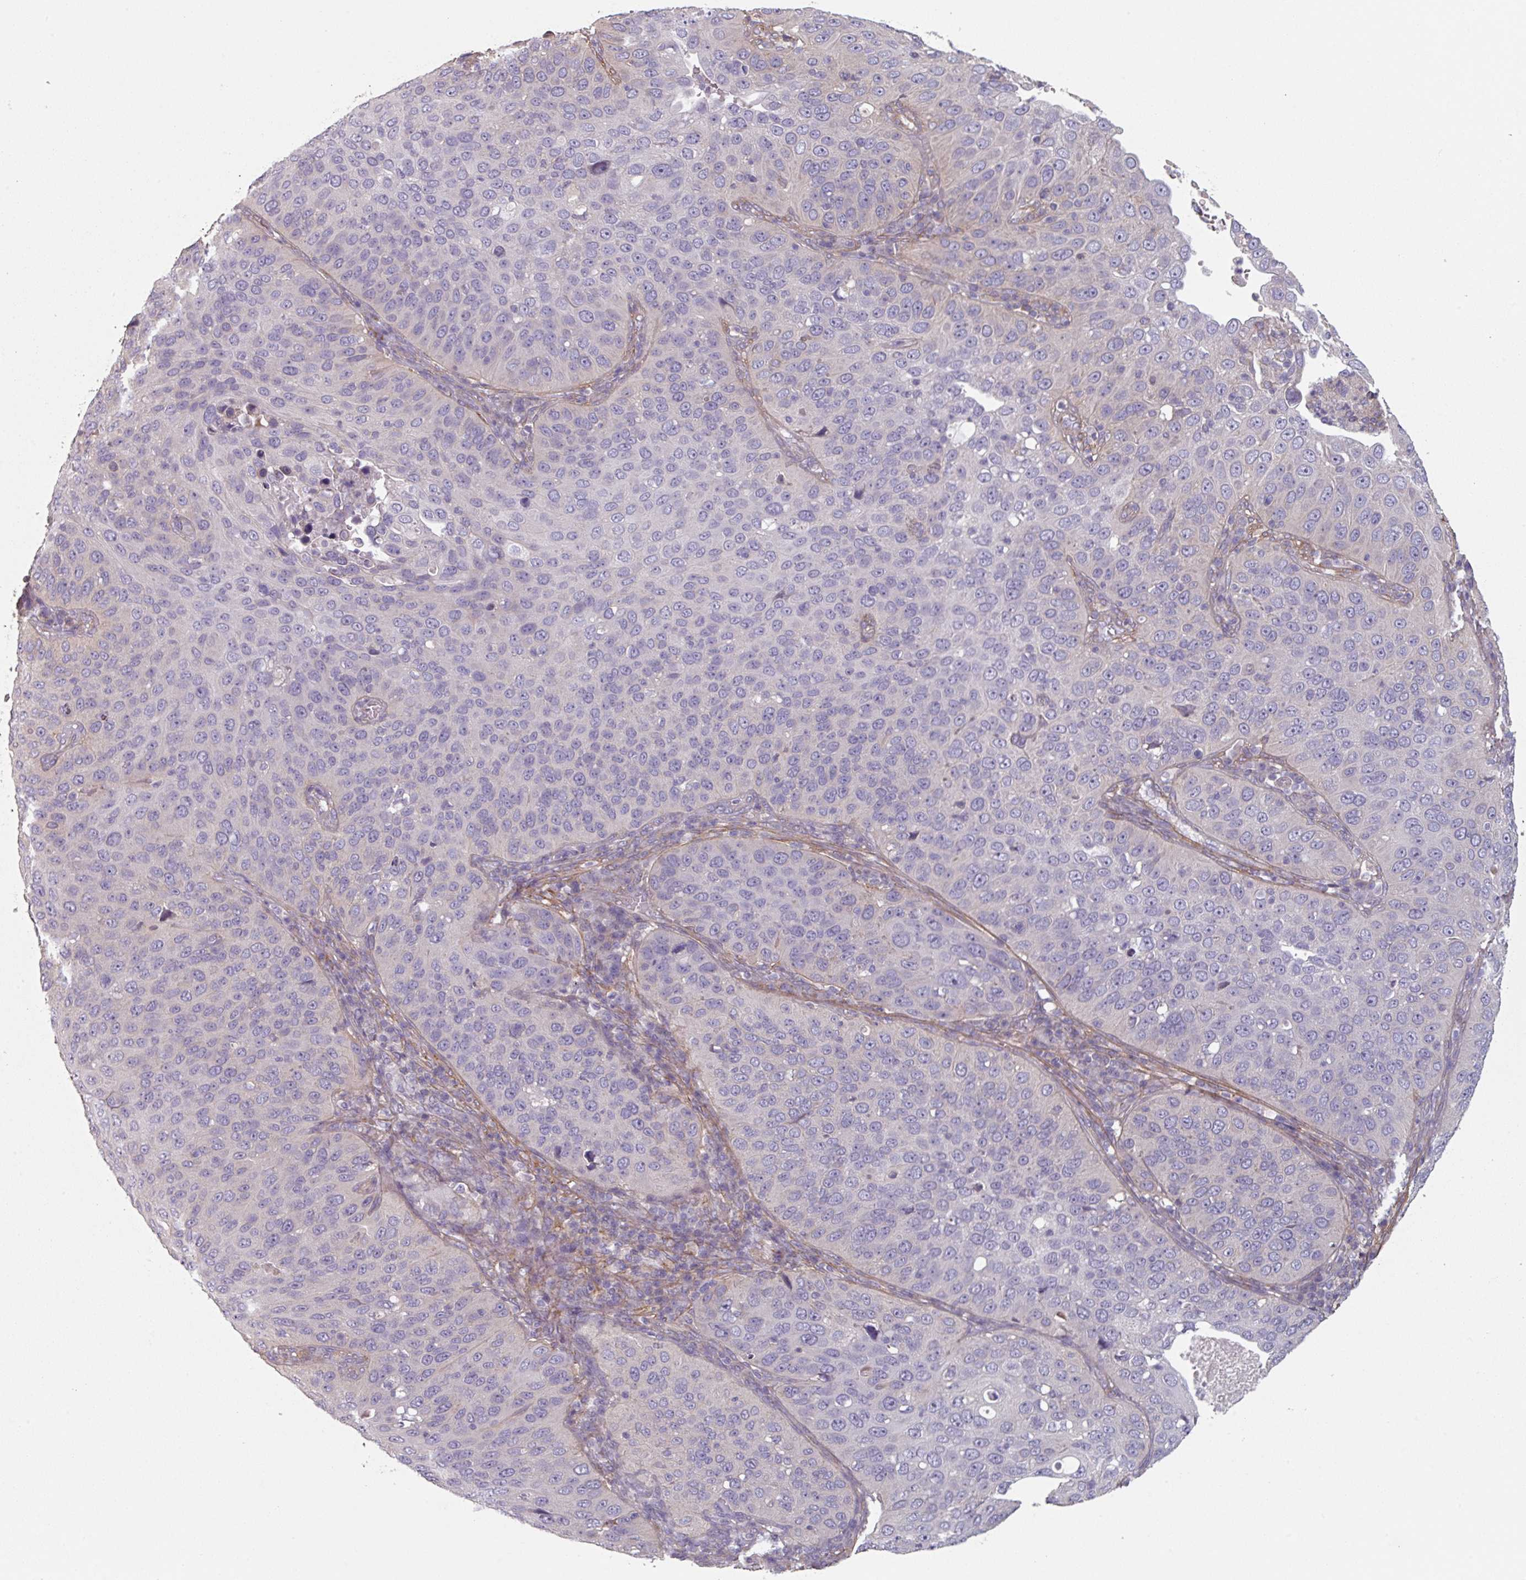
{"staining": {"intensity": "negative", "quantity": "none", "location": "none"}, "tissue": "cervical cancer", "cell_type": "Tumor cells", "image_type": "cancer", "snomed": [{"axis": "morphology", "description": "Squamous cell carcinoma, NOS"}, {"axis": "topography", "description": "Cervix"}], "caption": "The histopathology image exhibits no staining of tumor cells in cervical squamous cell carcinoma. (DAB IHC with hematoxylin counter stain).", "gene": "GSTA4", "patient": {"sex": "female", "age": 36}}